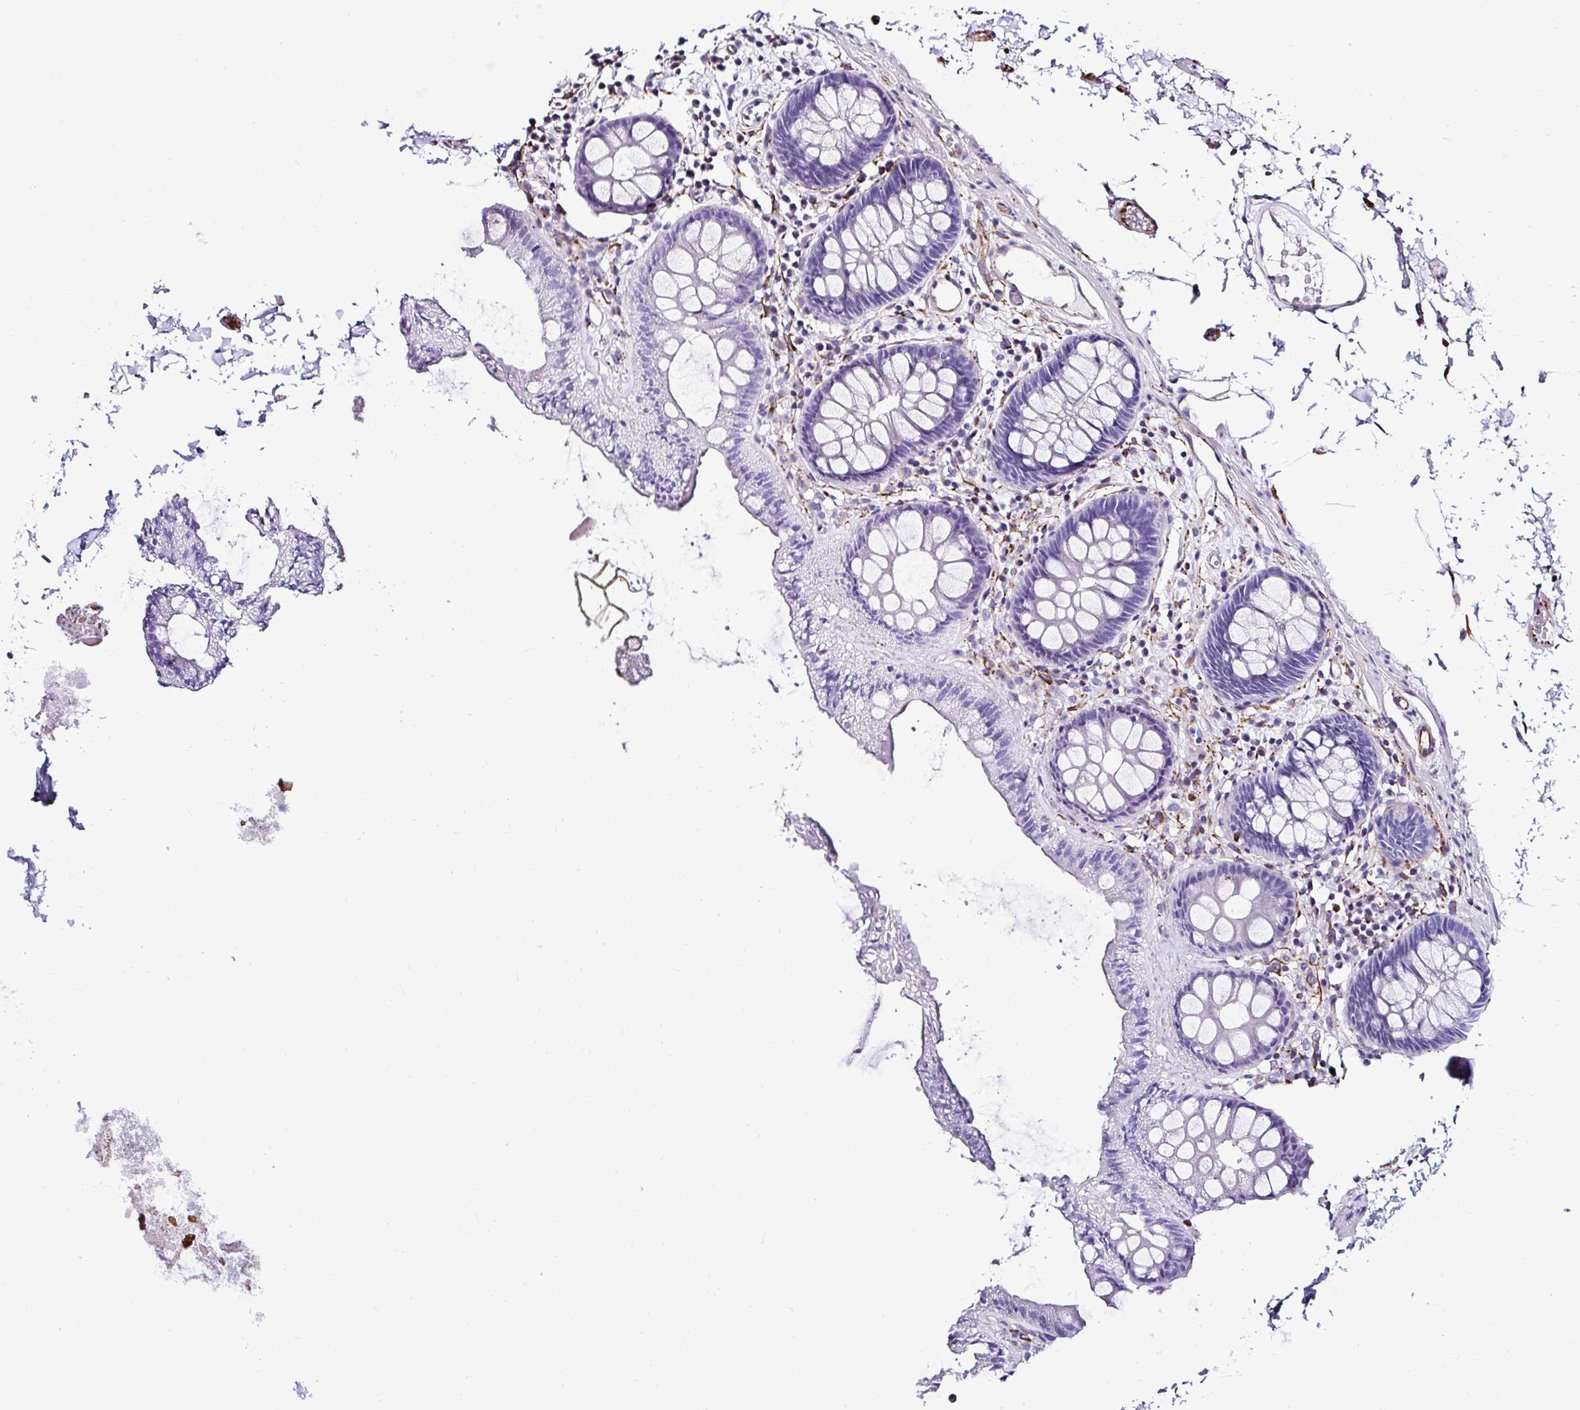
{"staining": {"intensity": "strong", "quantity": ">75%", "location": "cytoplasmic/membranous"}, "tissue": "colon", "cell_type": "Endothelial cells", "image_type": "normal", "snomed": [{"axis": "morphology", "description": "Normal tissue, NOS"}, {"axis": "topography", "description": "Colon"}, {"axis": "topography", "description": "Peripheral nerve tissue"}], "caption": "IHC photomicrograph of normal human colon stained for a protein (brown), which shows high levels of strong cytoplasmic/membranous expression in approximately >75% of endothelial cells.", "gene": "DEPDC5", "patient": {"sex": "male", "age": 84}}